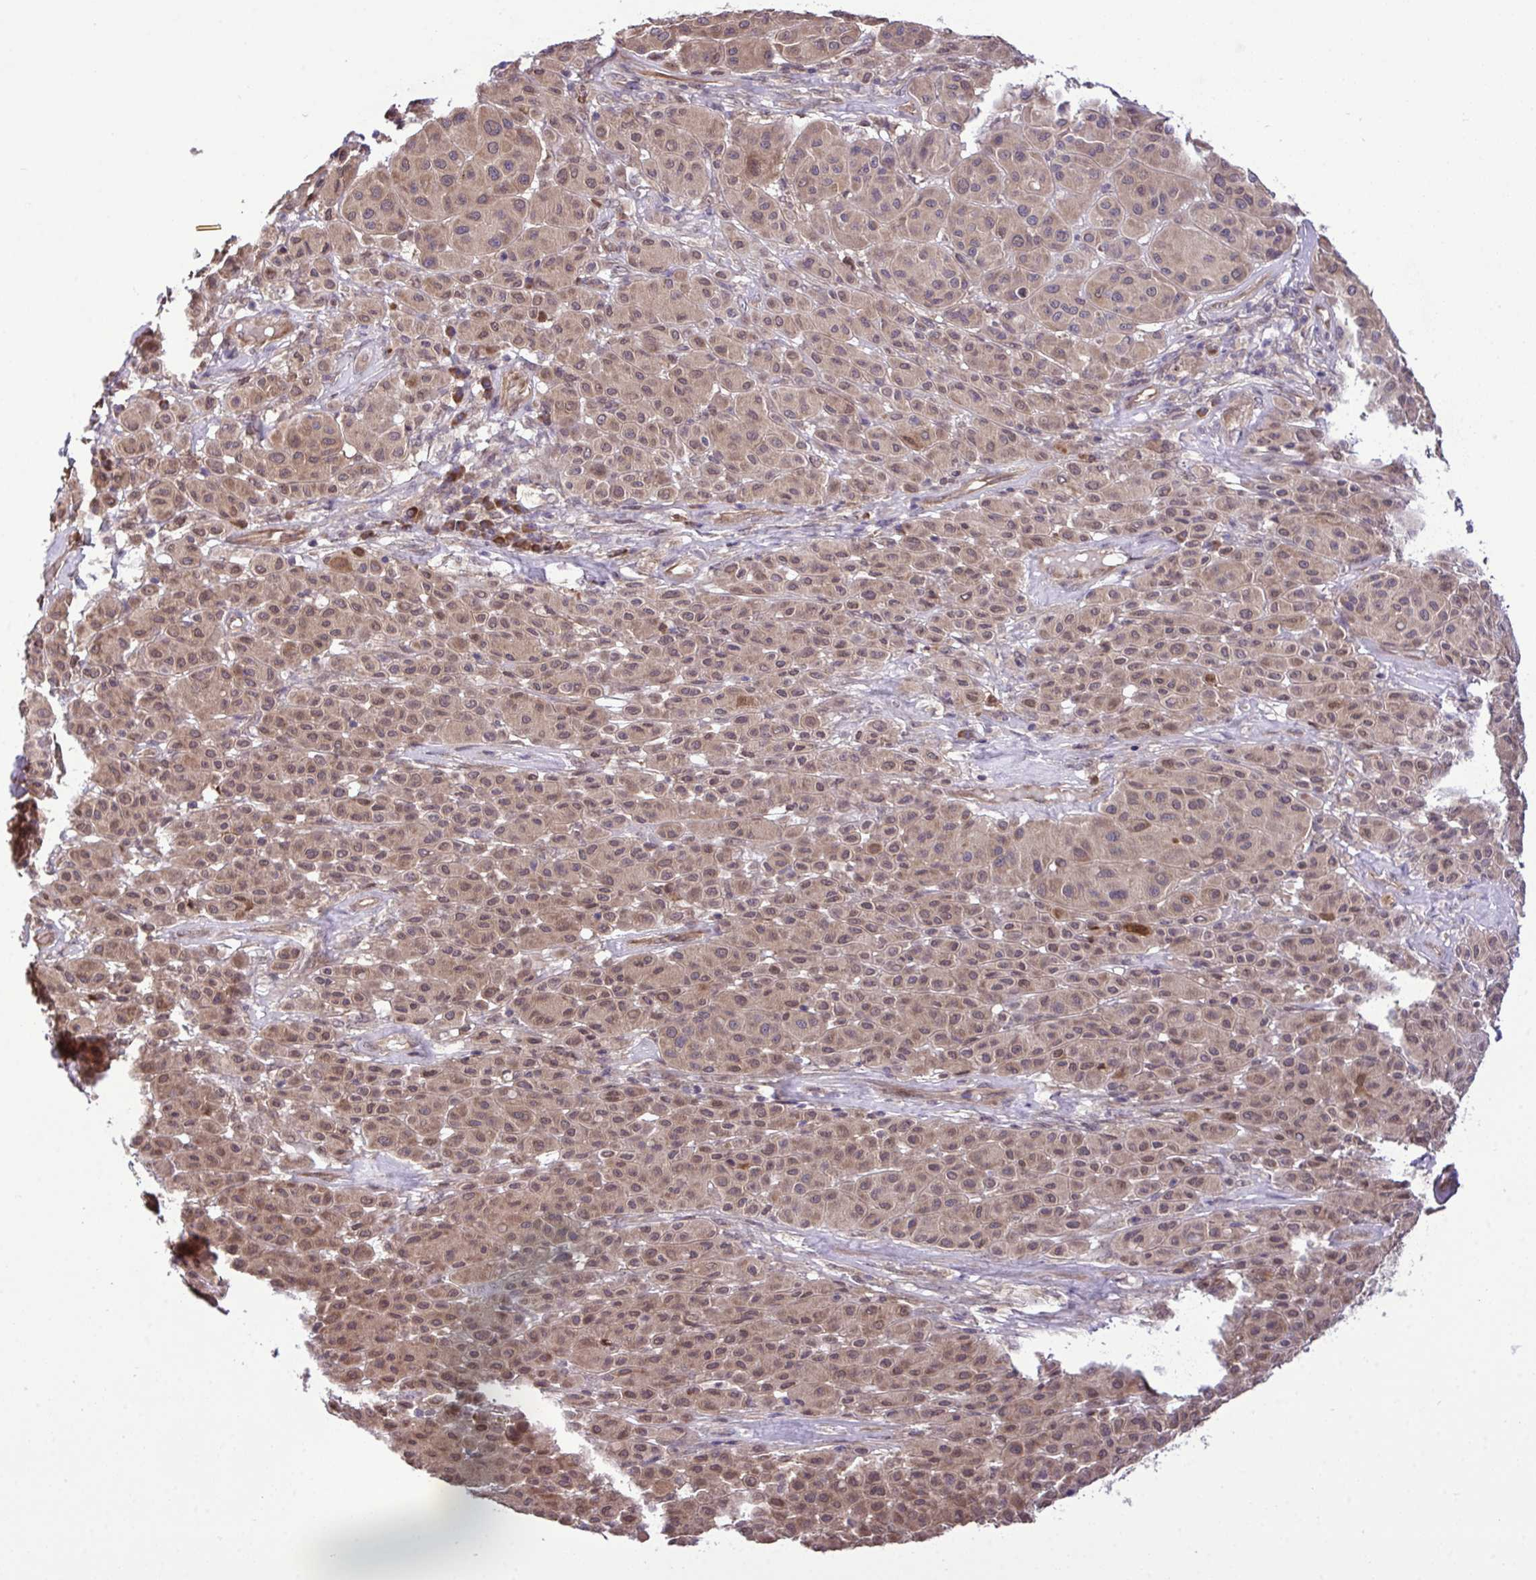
{"staining": {"intensity": "weak", "quantity": "25%-75%", "location": "nuclear"}, "tissue": "melanoma", "cell_type": "Tumor cells", "image_type": "cancer", "snomed": [{"axis": "morphology", "description": "Malignant melanoma, Metastatic site"}, {"axis": "topography", "description": "Smooth muscle"}], "caption": "Protein analysis of malignant melanoma (metastatic site) tissue displays weak nuclear expression in about 25%-75% of tumor cells. (DAB (3,3'-diaminobenzidine) = brown stain, brightfield microscopy at high magnification).", "gene": "CMPK1", "patient": {"sex": "male", "age": 41}}